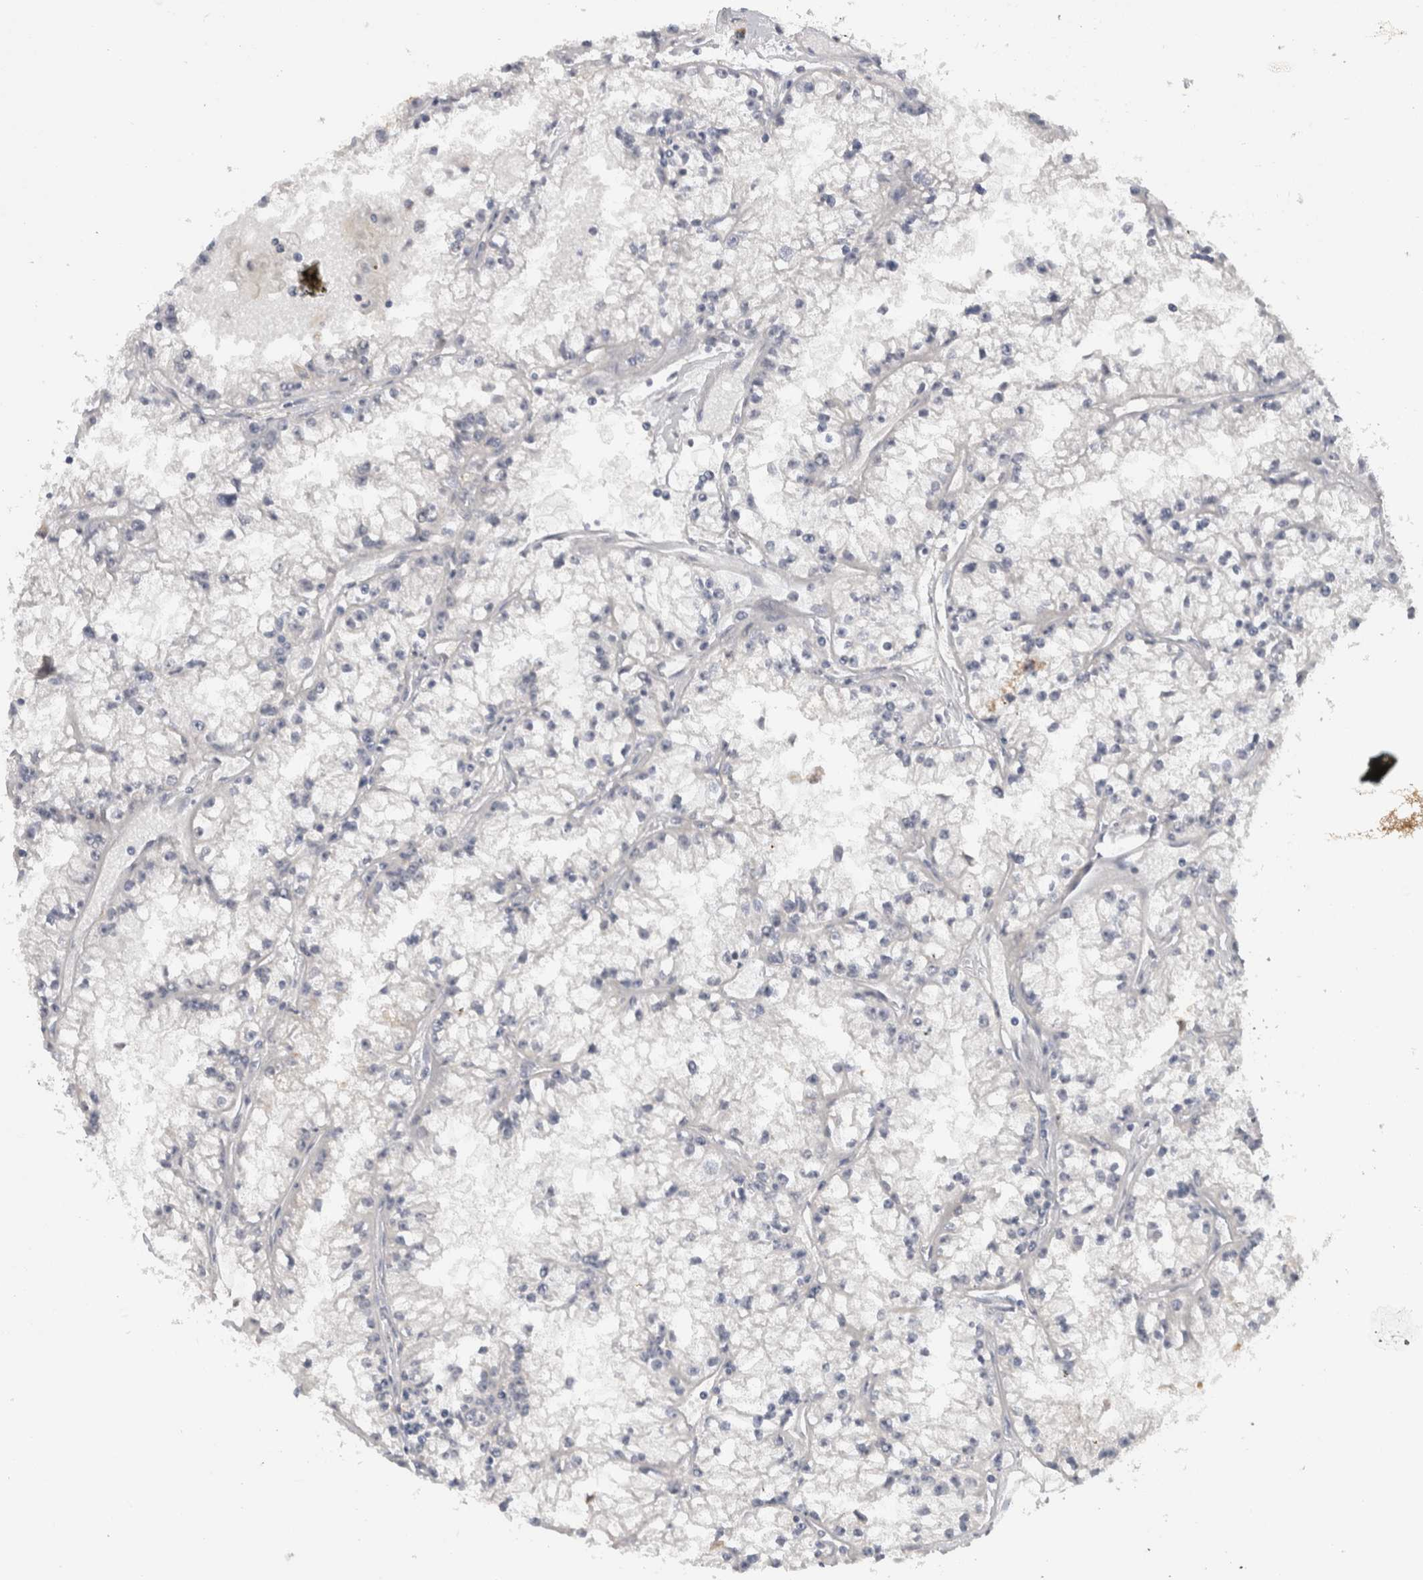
{"staining": {"intensity": "negative", "quantity": "none", "location": "none"}, "tissue": "renal cancer", "cell_type": "Tumor cells", "image_type": "cancer", "snomed": [{"axis": "morphology", "description": "Adenocarcinoma, NOS"}, {"axis": "topography", "description": "Kidney"}], "caption": "Immunohistochemical staining of adenocarcinoma (renal) reveals no significant staining in tumor cells.", "gene": "DYRK2", "patient": {"sex": "male", "age": 56}}